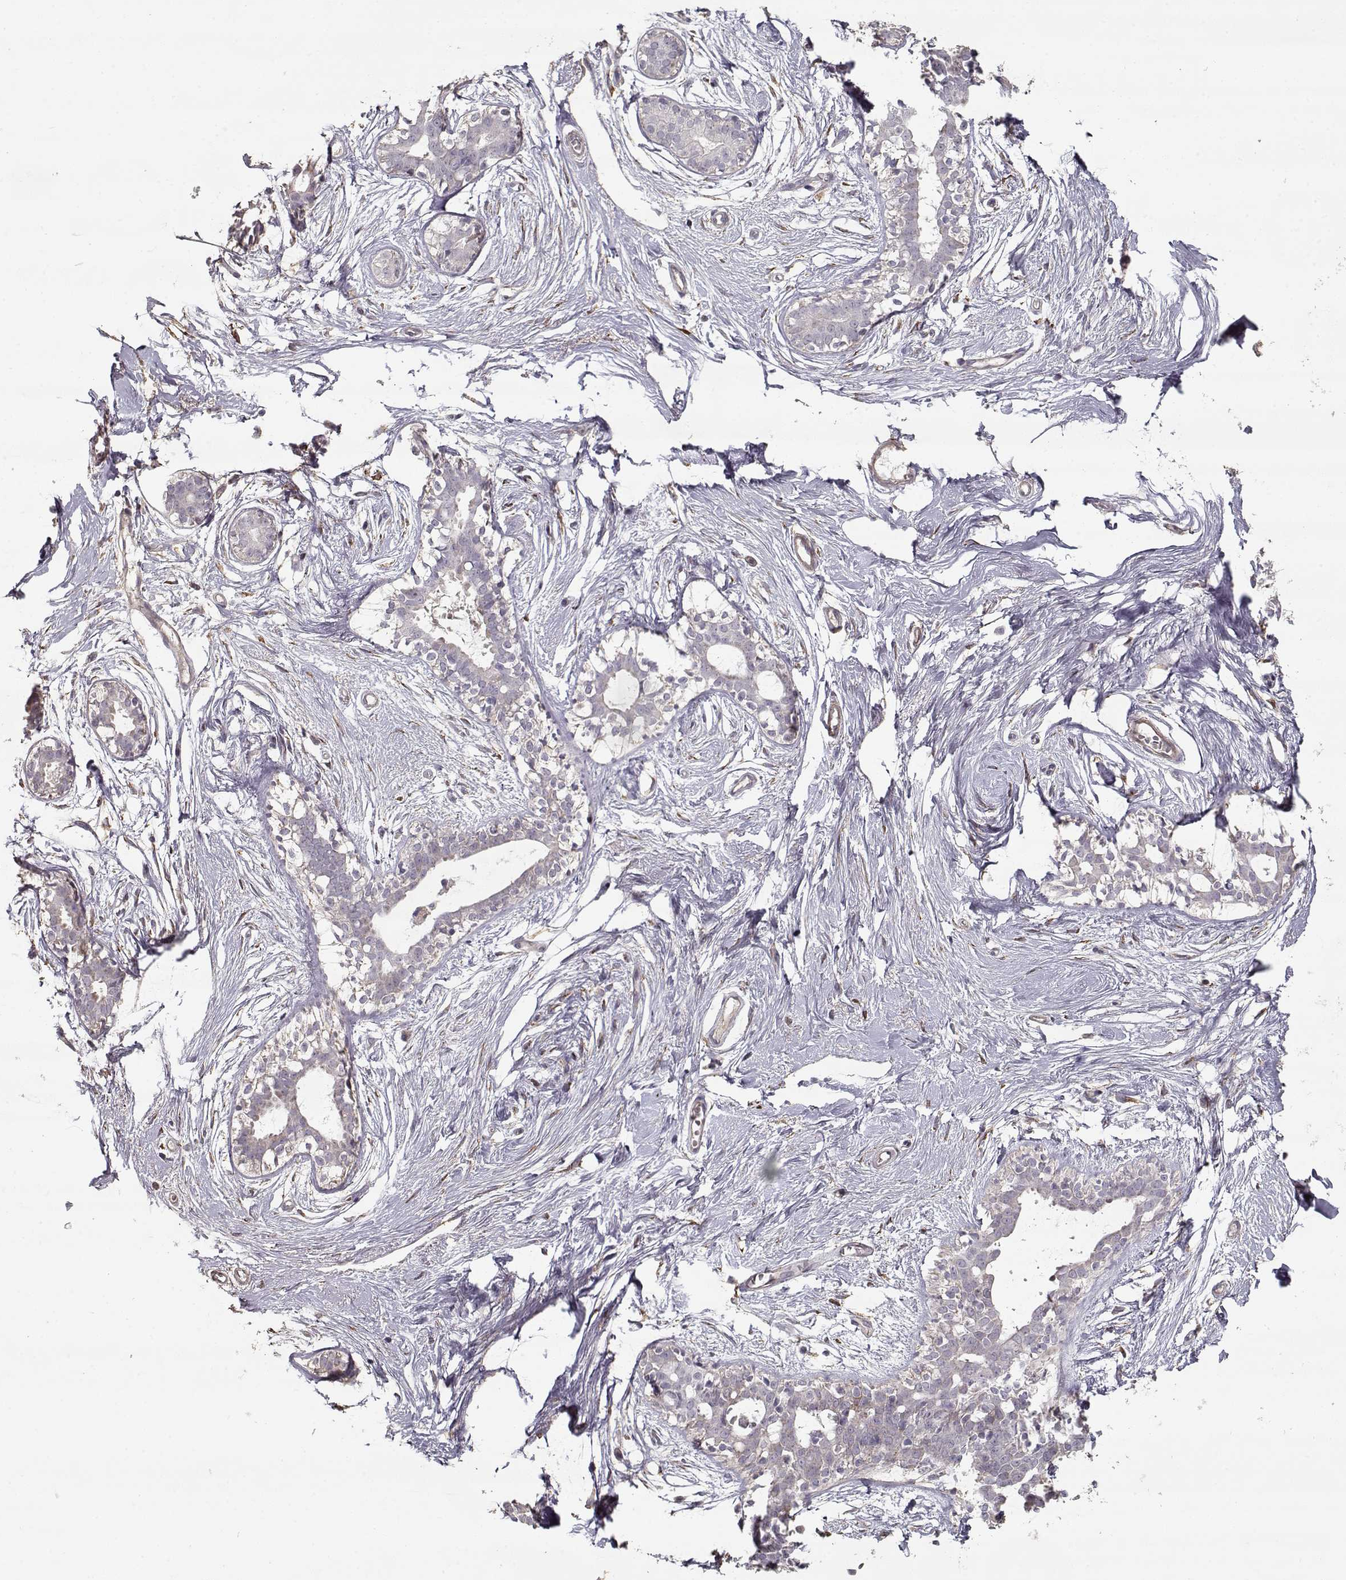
{"staining": {"intensity": "negative", "quantity": "none", "location": "none"}, "tissue": "breast", "cell_type": "Adipocytes", "image_type": "normal", "snomed": [{"axis": "morphology", "description": "Normal tissue, NOS"}, {"axis": "topography", "description": "Breast"}], "caption": "A high-resolution micrograph shows immunohistochemistry (IHC) staining of normal breast, which demonstrates no significant positivity in adipocytes.", "gene": "LAMA2", "patient": {"sex": "female", "age": 49}}